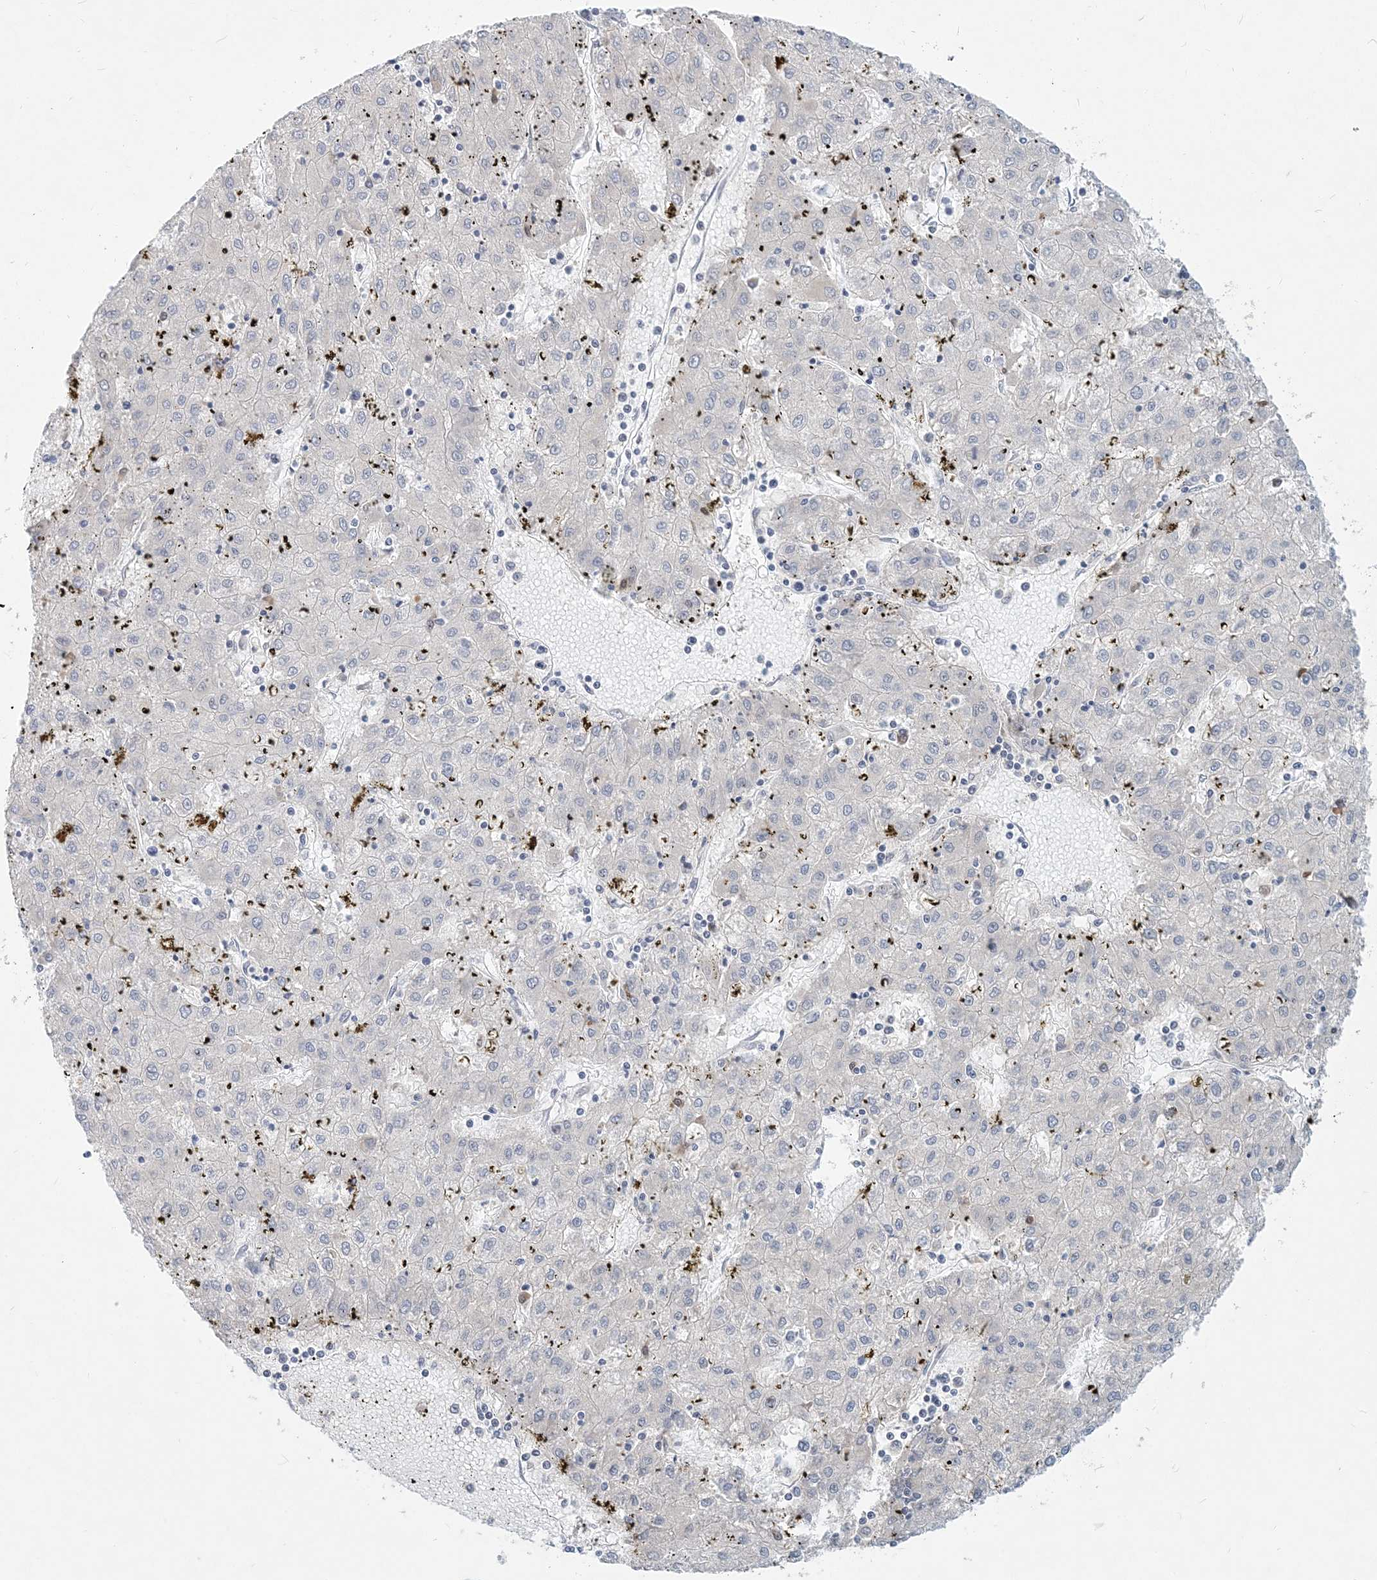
{"staining": {"intensity": "negative", "quantity": "none", "location": "none"}, "tissue": "liver cancer", "cell_type": "Tumor cells", "image_type": "cancer", "snomed": [{"axis": "morphology", "description": "Carcinoma, Hepatocellular, NOS"}, {"axis": "topography", "description": "Liver"}], "caption": "A histopathology image of human liver cancer is negative for staining in tumor cells.", "gene": "GMPPA", "patient": {"sex": "male", "age": 72}}